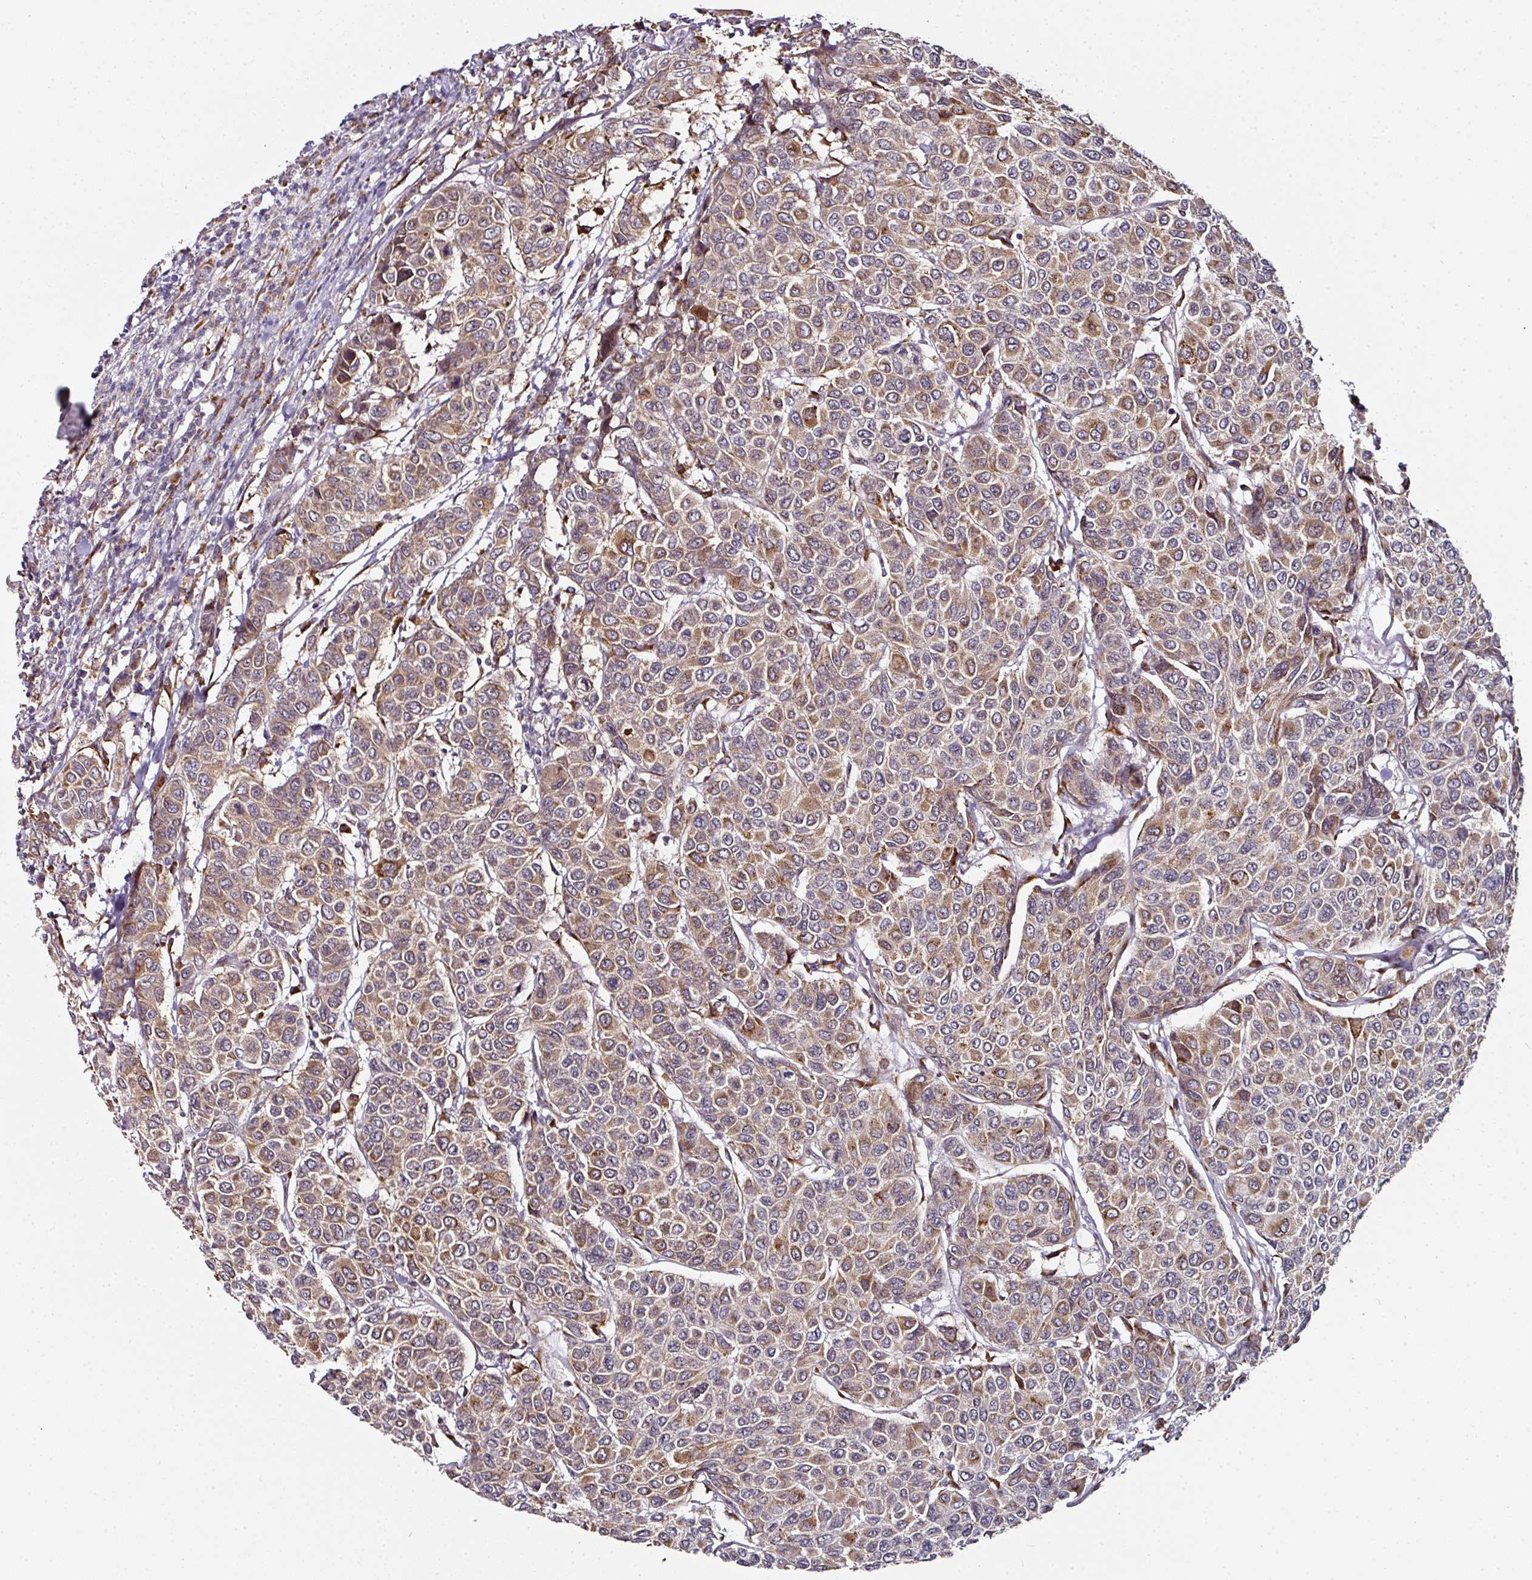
{"staining": {"intensity": "moderate", "quantity": ">75%", "location": "cytoplasmic/membranous"}, "tissue": "breast cancer", "cell_type": "Tumor cells", "image_type": "cancer", "snomed": [{"axis": "morphology", "description": "Duct carcinoma"}, {"axis": "topography", "description": "Breast"}], "caption": "A brown stain labels moderate cytoplasmic/membranous staining of a protein in human breast cancer tumor cells. (Stains: DAB (3,3'-diaminobenzidine) in brown, nuclei in blue, Microscopy: brightfield microscopy at high magnification).", "gene": "APOLD1", "patient": {"sex": "female", "age": 55}}